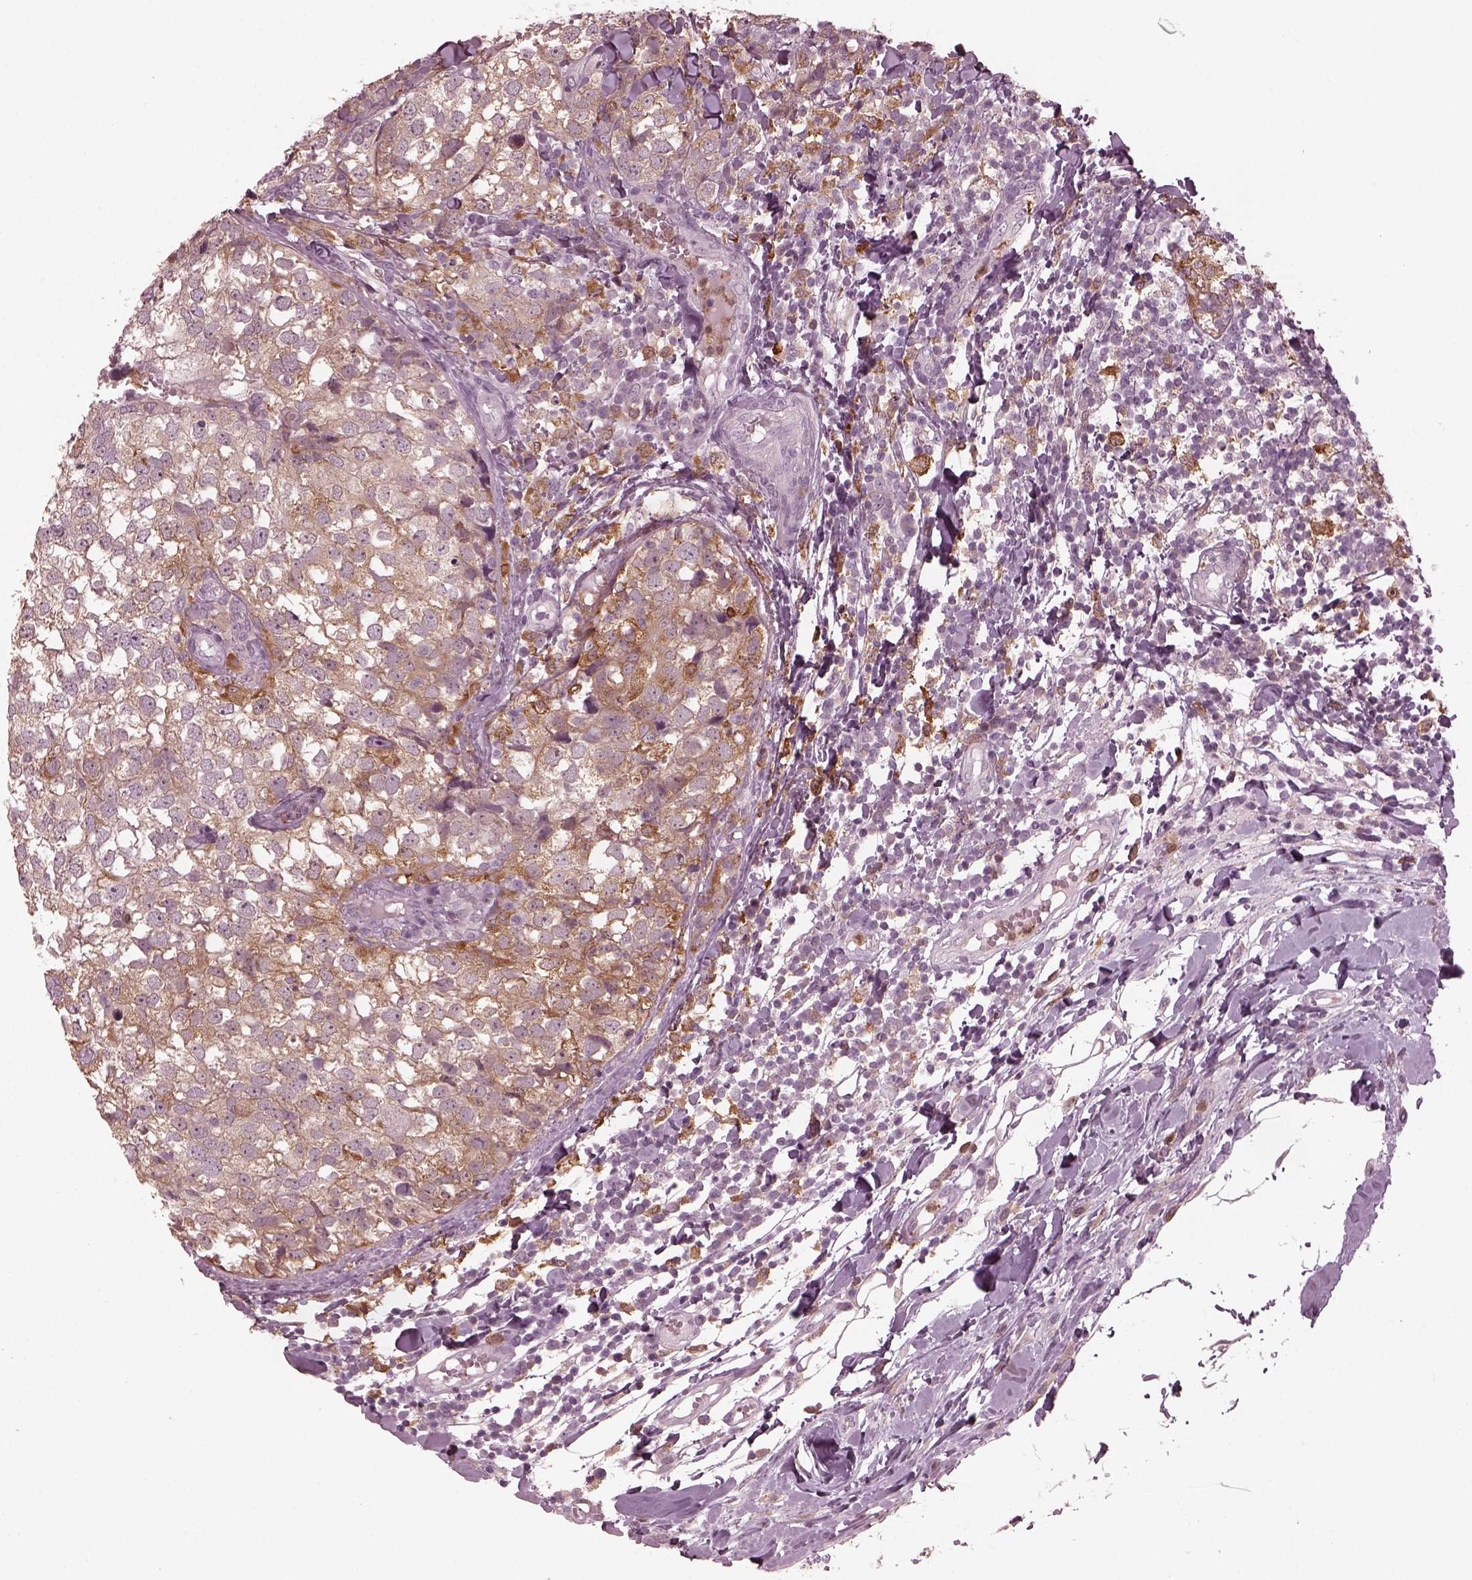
{"staining": {"intensity": "moderate", "quantity": ">75%", "location": "cytoplasmic/membranous"}, "tissue": "breast cancer", "cell_type": "Tumor cells", "image_type": "cancer", "snomed": [{"axis": "morphology", "description": "Duct carcinoma"}, {"axis": "topography", "description": "Breast"}], "caption": "Brown immunohistochemical staining in breast intraductal carcinoma exhibits moderate cytoplasmic/membranous staining in about >75% of tumor cells.", "gene": "PSTPIP2", "patient": {"sex": "female", "age": 30}}